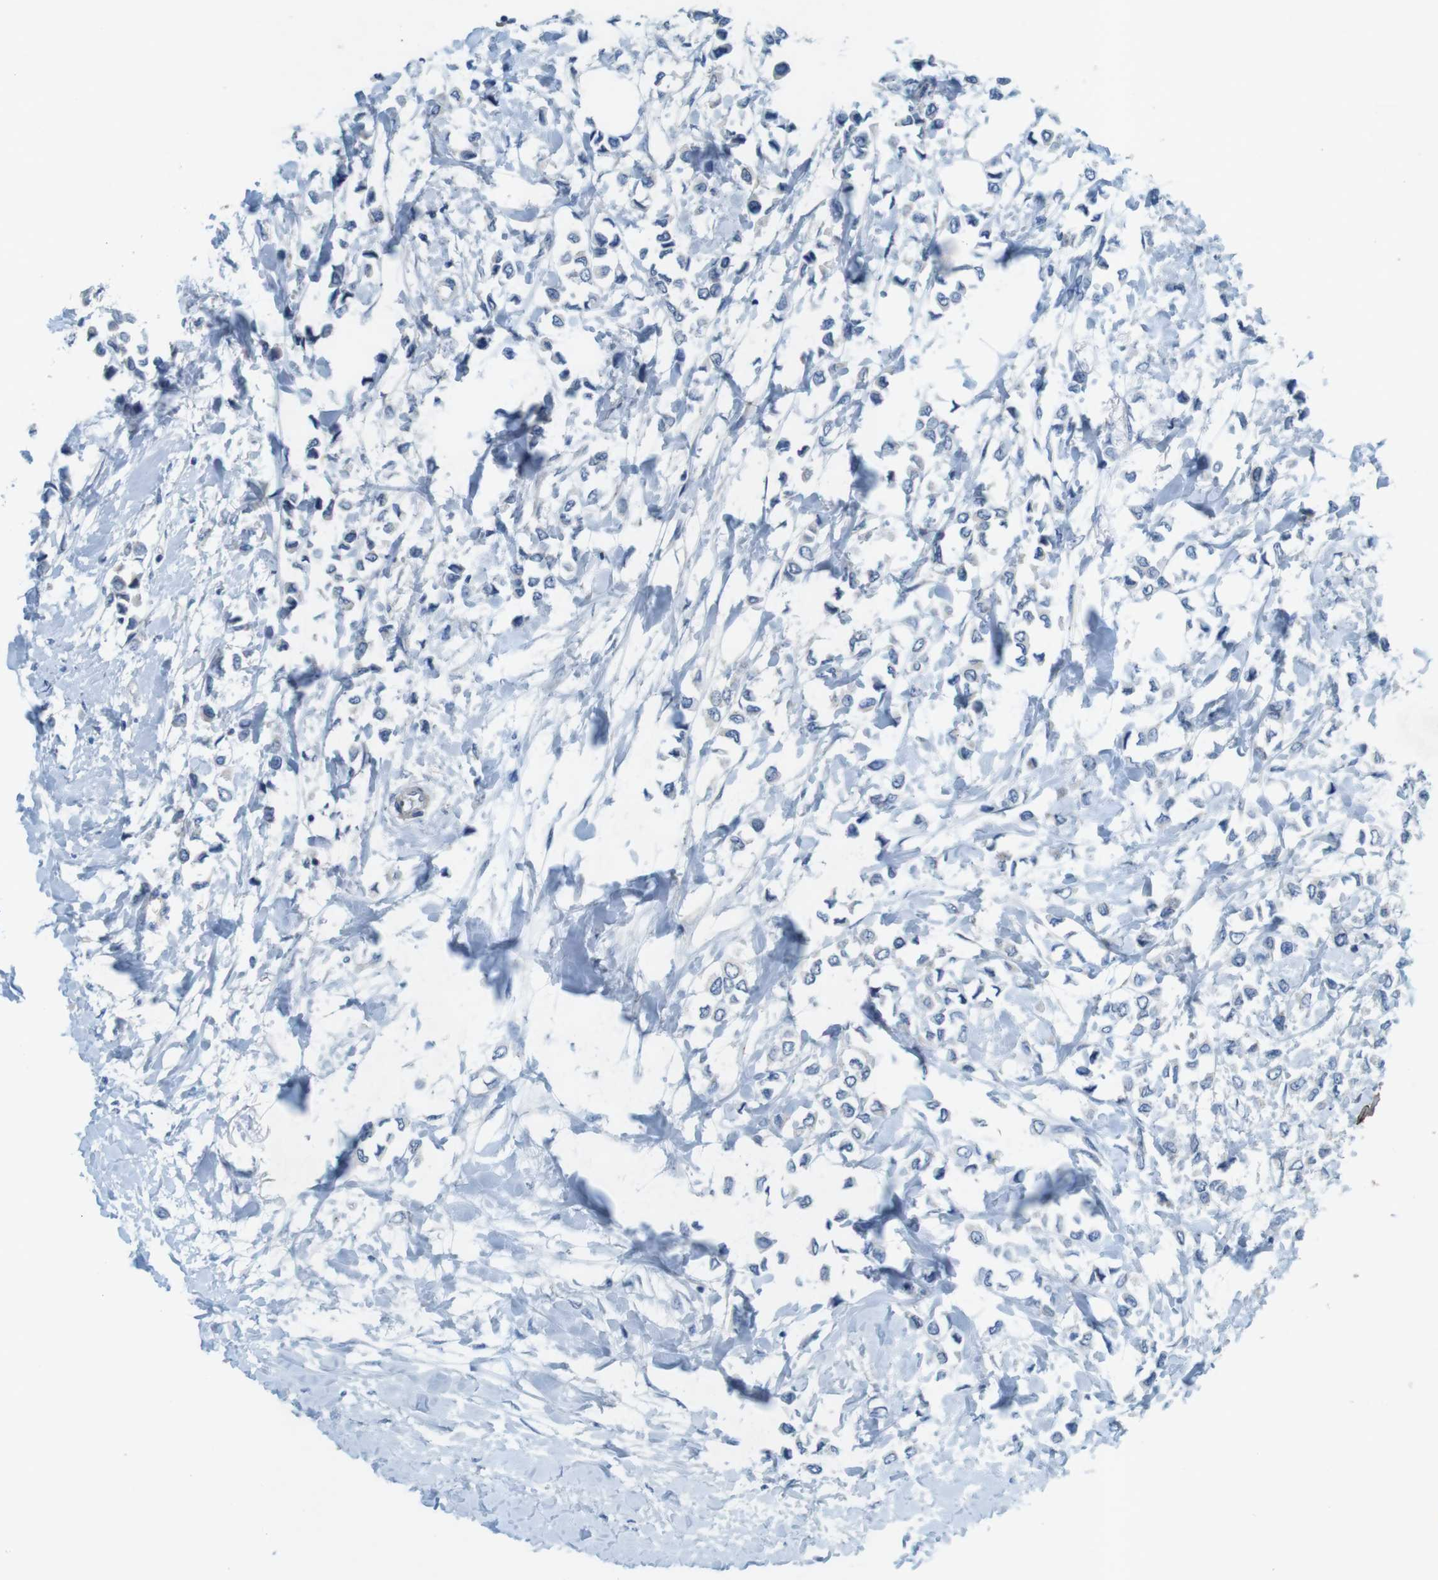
{"staining": {"intensity": "negative", "quantity": "none", "location": "none"}, "tissue": "breast cancer", "cell_type": "Tumor cells", "image_type": "cancer", "snomed": [{"axis": "morphology", "description": "Lobular carcinoma"}, {"axis": "topography", "description": "Breast"}], "caption": "DAB (3,3'-diaminobenzidine) immunohistochemical staining of breast lobular carcinoma shows no significant expression in tumor cells.", "gene": "TYW1", "patient": {"sex": "female", "age": 51}}